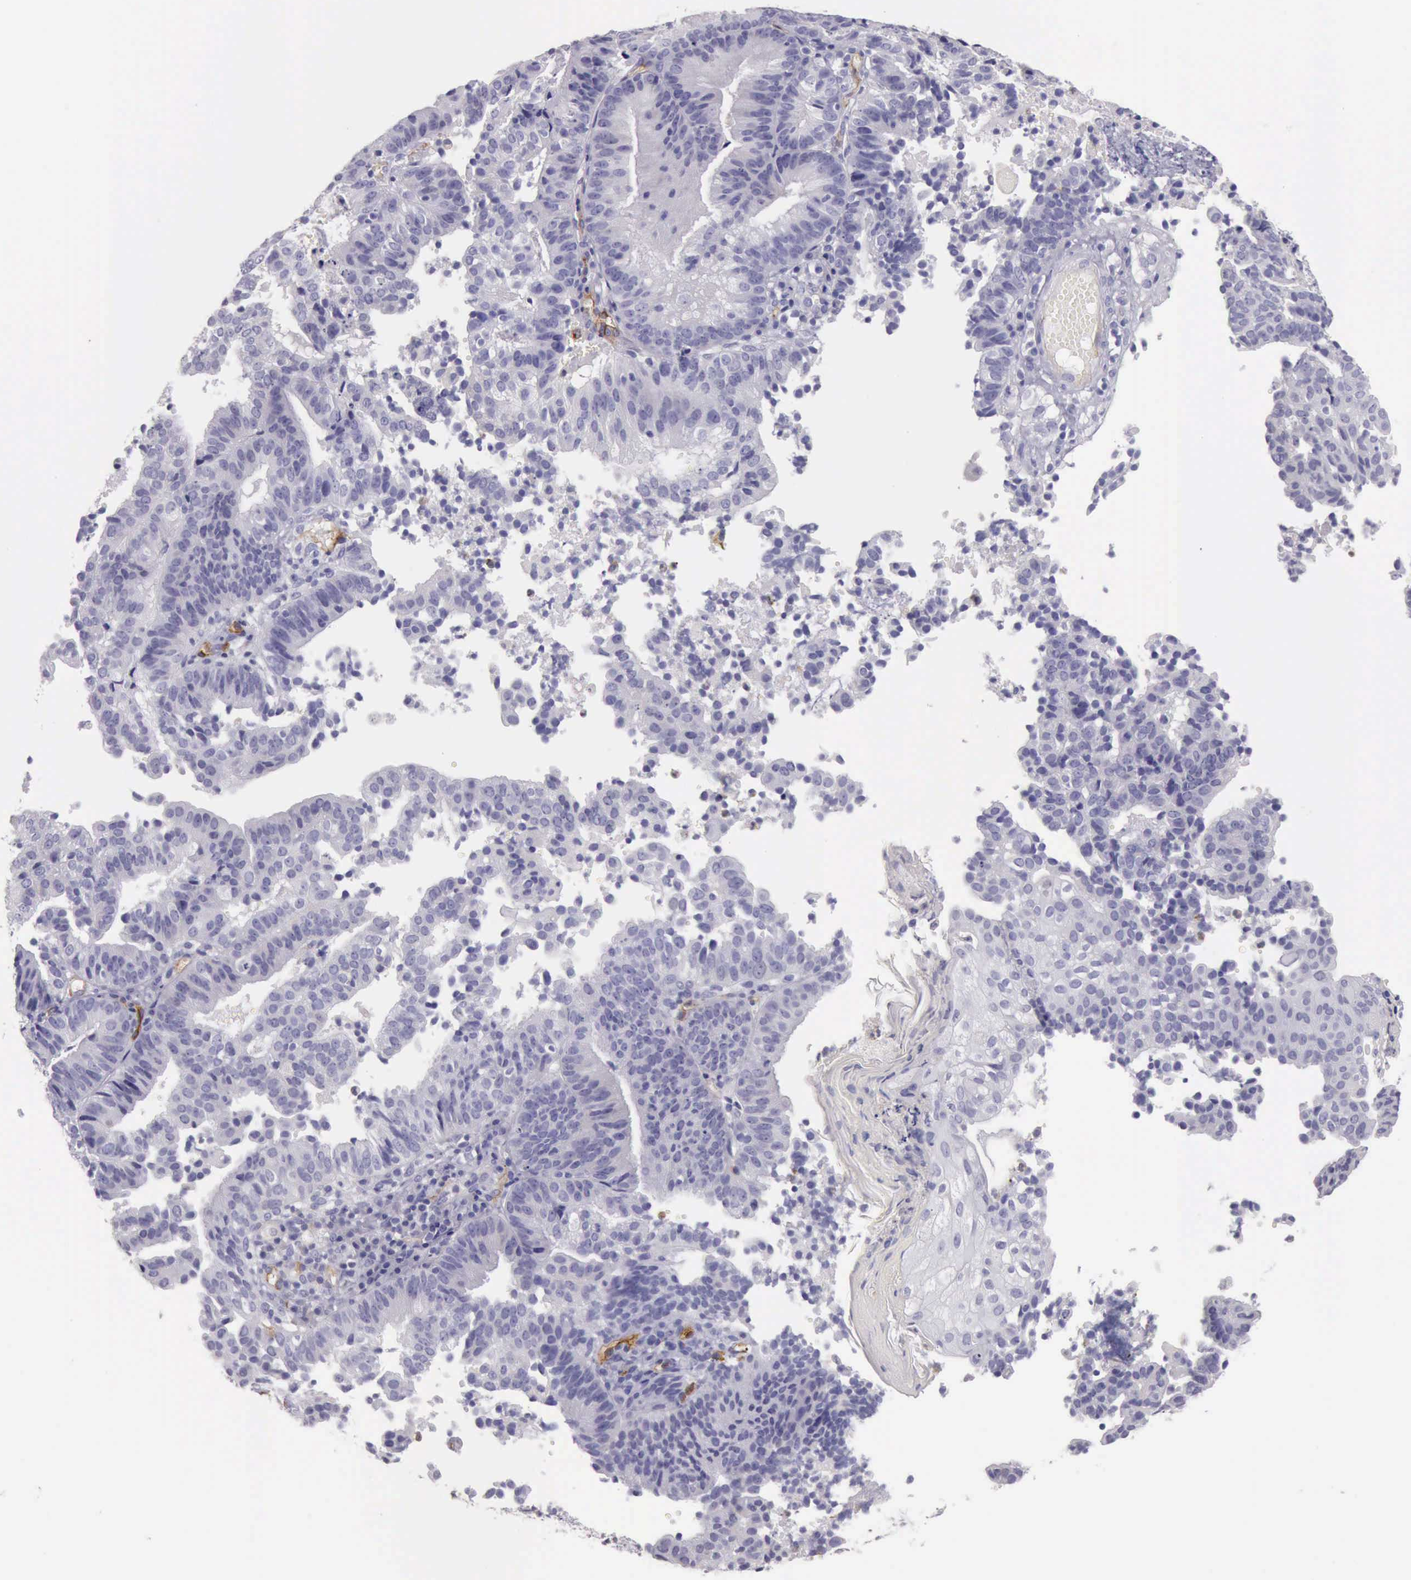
{"staining": {"intensity": "negative", "quantity": "none", "location": "none"}, "tissue": "cervical cancer", "cell_type": "Tumor cells", "image_type": "cancer", "snomed": [{"axis": "morphology", "description": "Adenocarcinoma, NOS"}, {"axis": "topography", "description": "Cervix"}], "caption": "An image of adenocarcinoma (cervical) stained for a protein reveals no brown staining in tumor cells.", "gene": "TCEANC", "patient": {"sex": "female", "age": 60}}